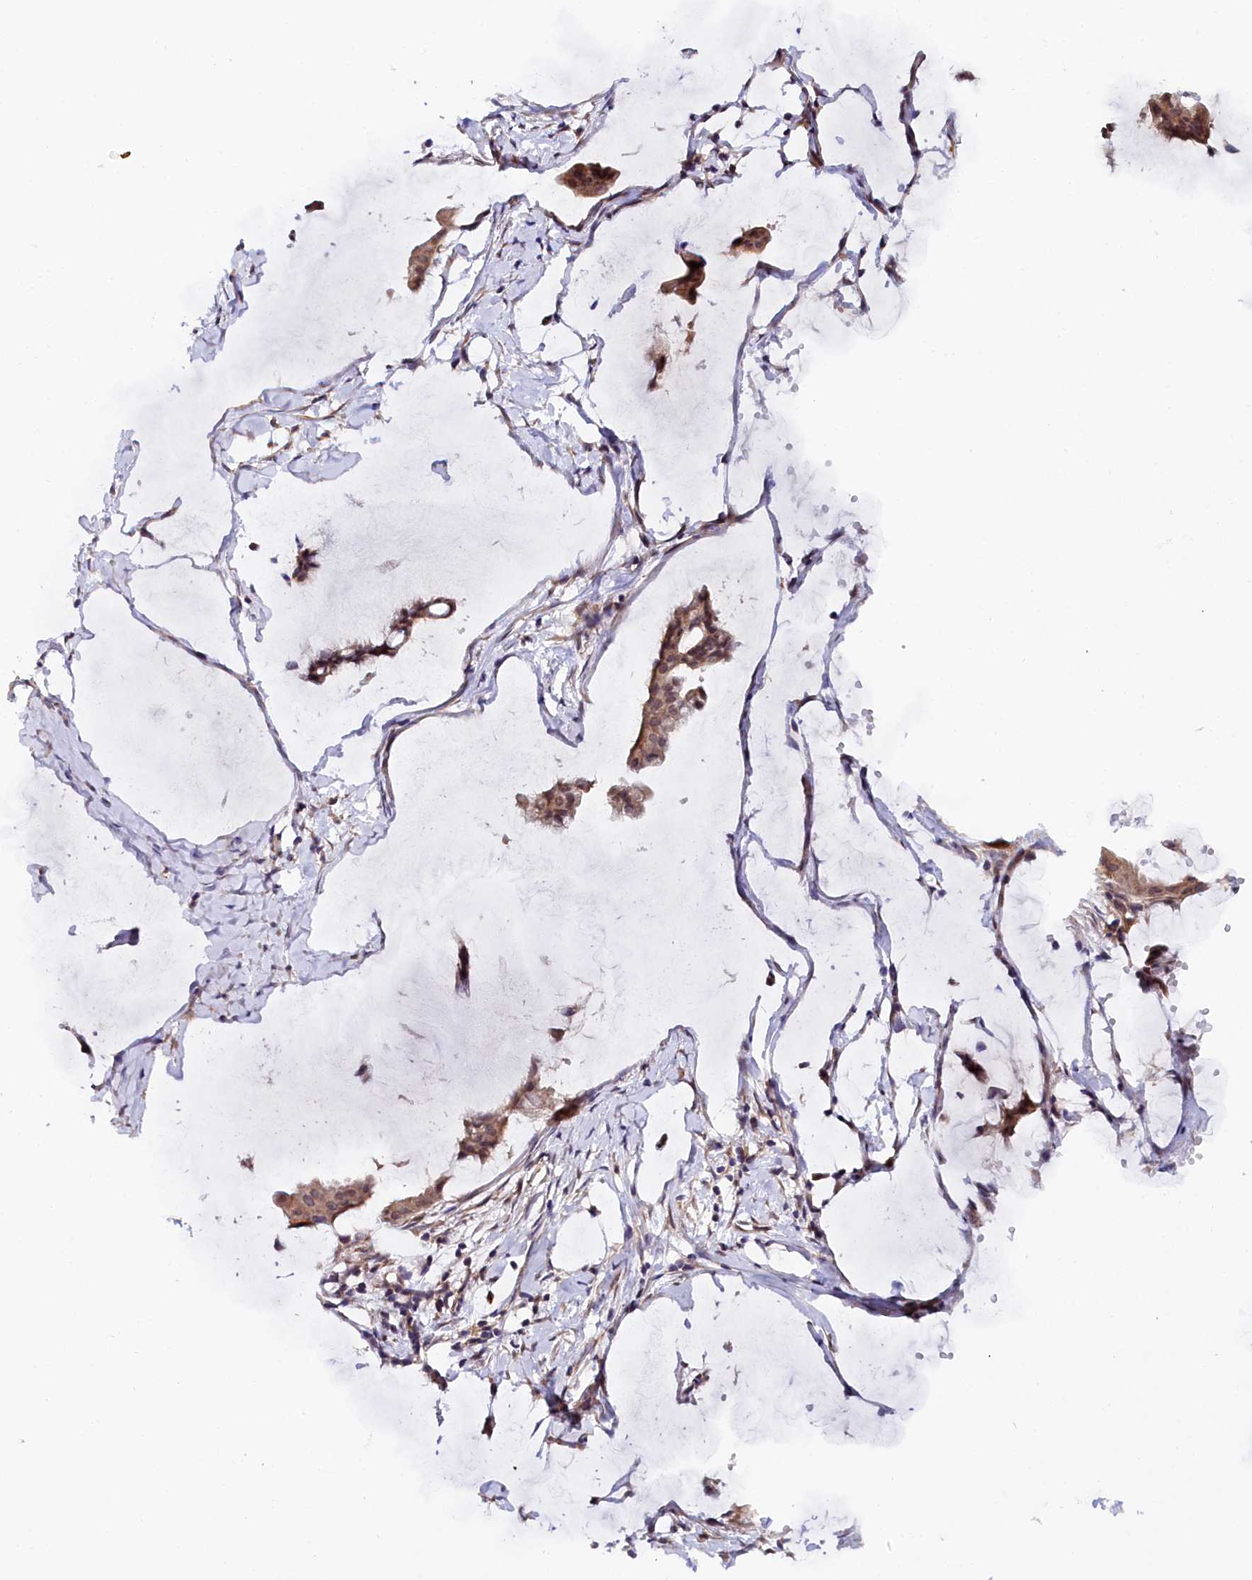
{"staining": {"intensity": "moderate", "quantity": ">75%", "location": "cytoplasmic/membranous,nuclear"}, "tissue": "ovarian cancer", "cell_type": "Tumor cells", "image_type": "cancer", "snomed": [{"axis": "morphology", "description": "Cystadenocarcinoma, mucinous, NOS"}, {"axis": "topography", "description": "Ovary"}], "caption": "Approximately >75% of tumor cells in human ovarian mucinous cystadenocarcinoma show moderate cytoplasmic/membranous and nuclear protein expression as visualized by brown immunohistochemical staining.", "gene": "C4orf19", "patient": {"sex": "female", "age": 73}}